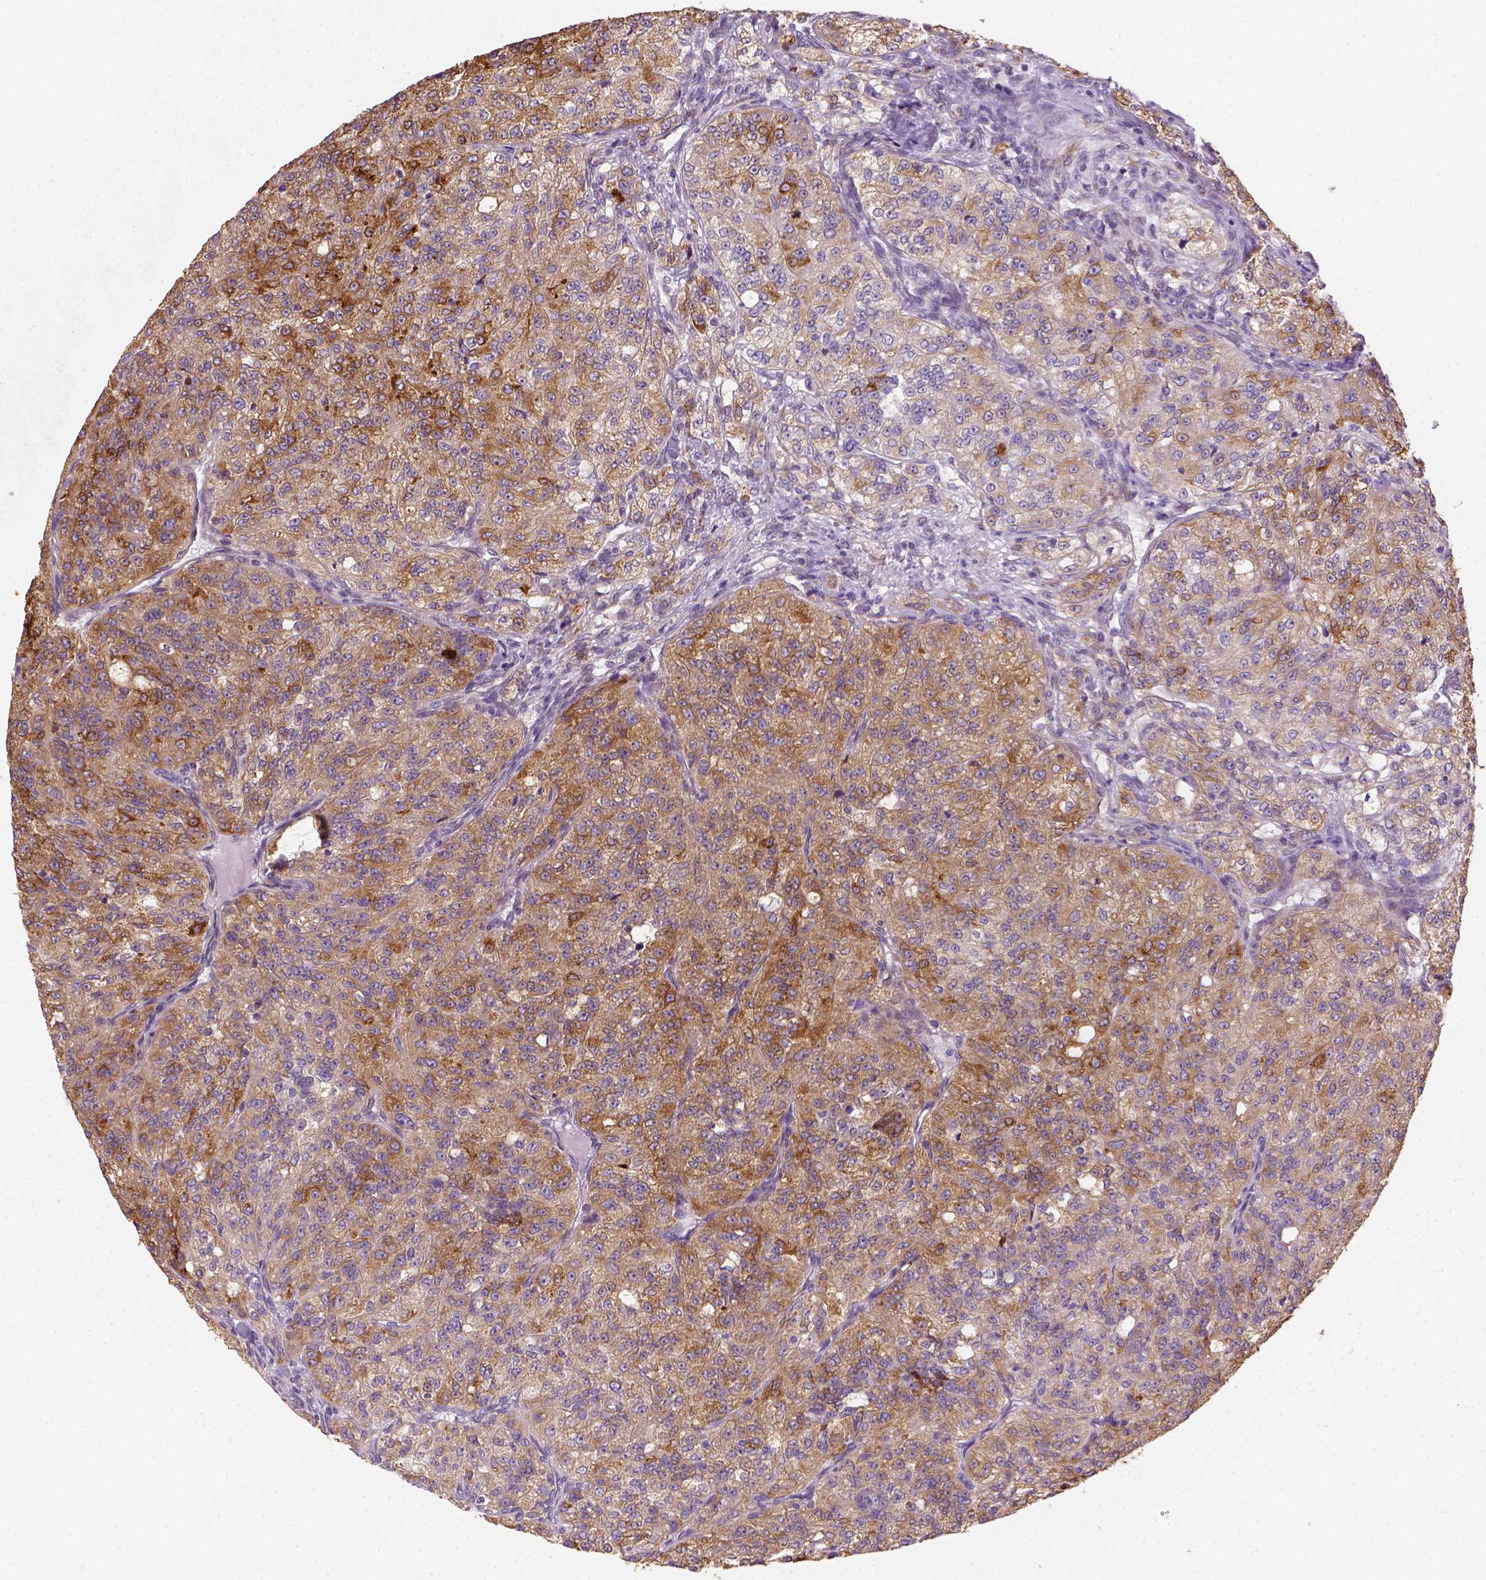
{"staining": {"intensity": "moderate", "quantity": ">75%", "location": "cytoplasmic/membranous"}, "tissue": "renal cancer", "cell_type": "Tumor cells", "image_type": "cancer", "snomed": [{"axis": "morphology", "description": "Adenocarcinoma, NOS"}, {"axis": "topography", "description": "Kidney"}], "caption": "Approximately >75% of tumor cells in renal adenocarcinoma exhibit moderate cytoplasmic/membranous protein positivity as visualized by brown immunohistochemical staining.", "gene": "CES2", "patient": {"sex": "female", "age": 63}}